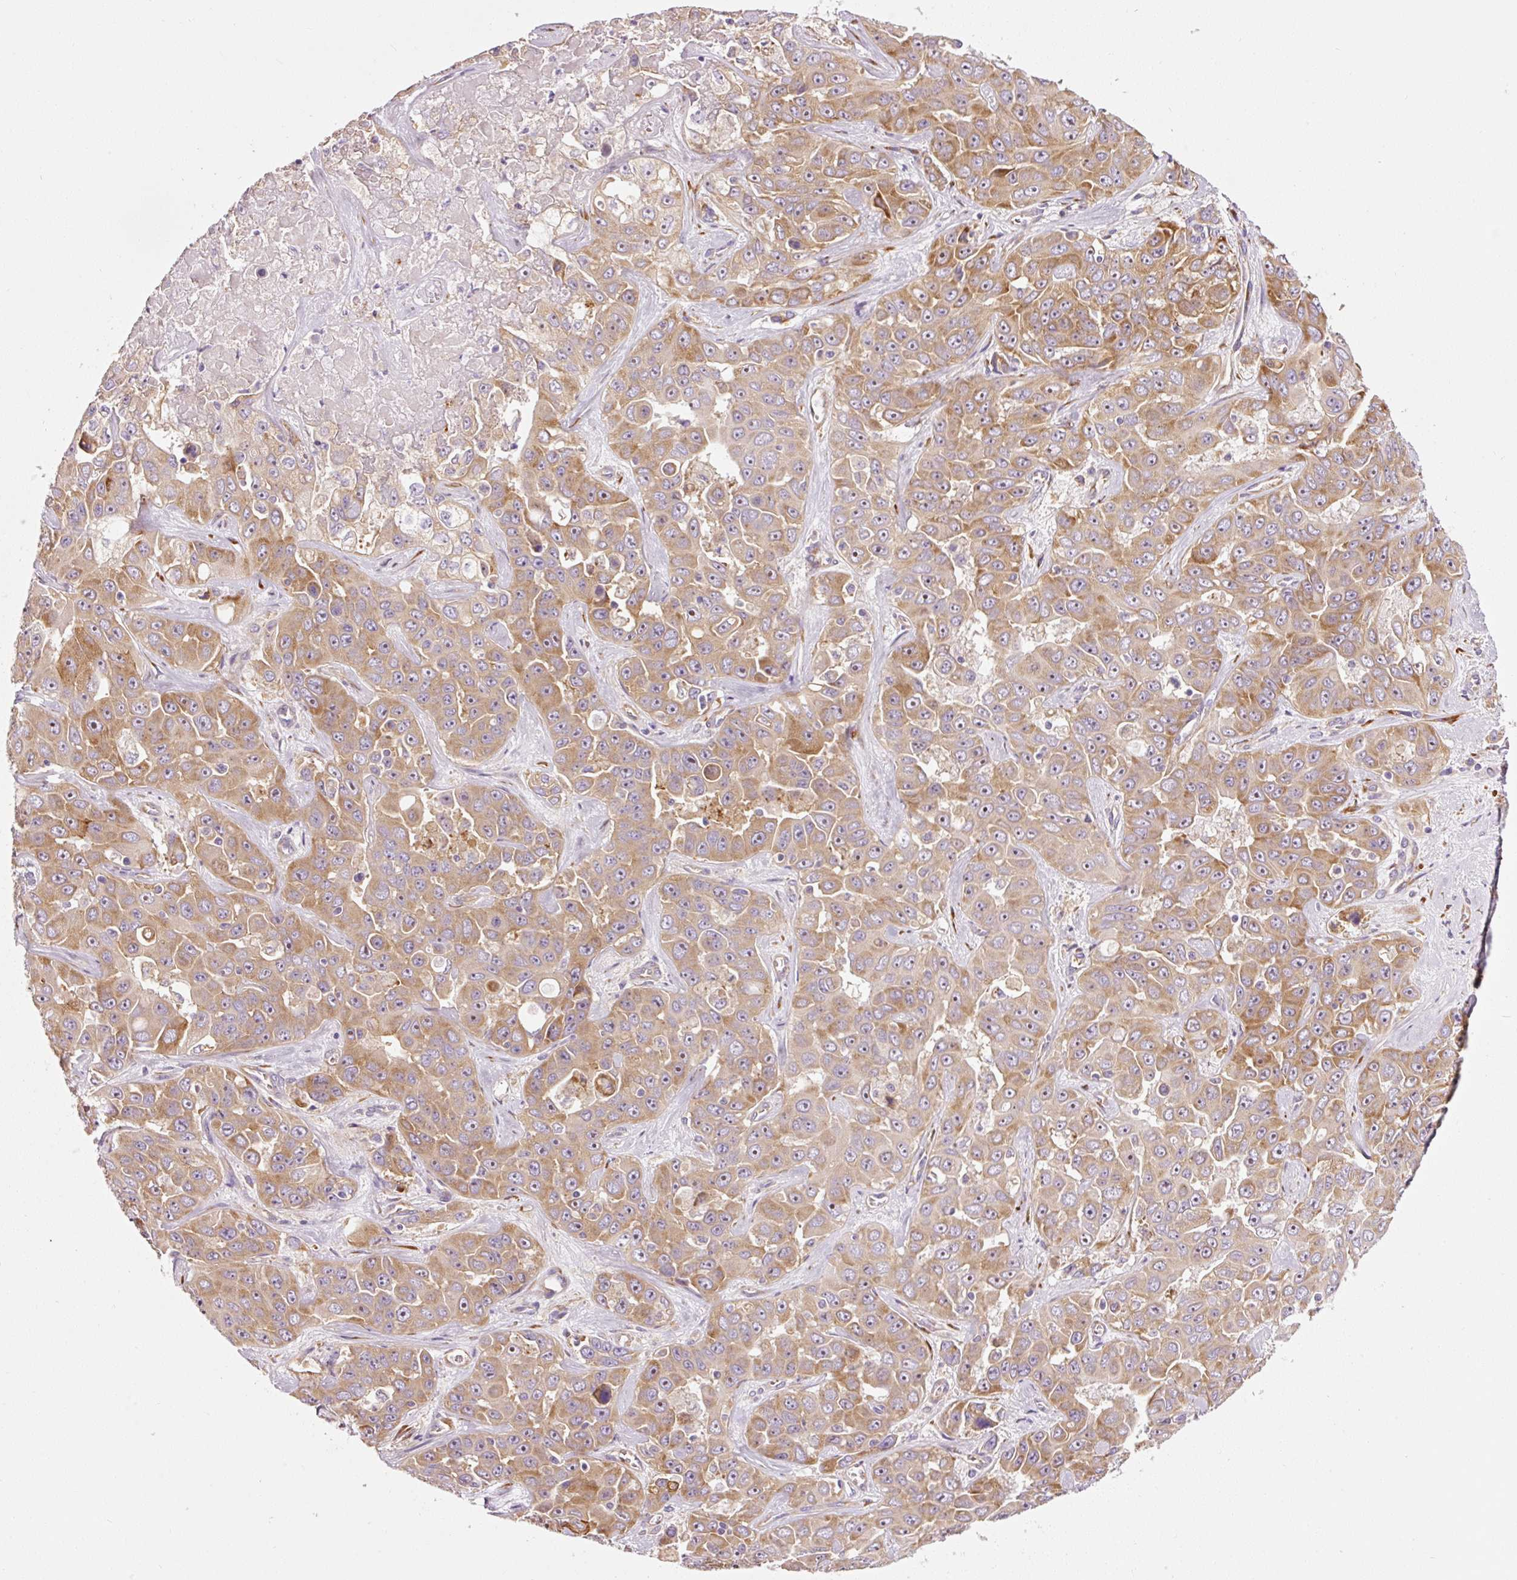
{"staining": {"intensity": "moderate", "quantity": ">75%", "location": "cytoplasmic/membranous"}, "tissue": "liver cancer", "cell_type": "Tumor cells", "image_type": "cancer", "snomed": [{"axis": "morphology", "description": "Cholangiocarcinoma"}, {"axis": "topography", "description": "Liver"}], "caption": "An immunohistochemistry photomicrograph of neoplastic tissue is shown. Protein staining in brown highlights moderate cytoplasmic/membranous positivity in liver cancer (cholangiocarcinoma) within tumor cells.", "gene": "RPL10A", "patient": {"sex": "female", "age": 52}}